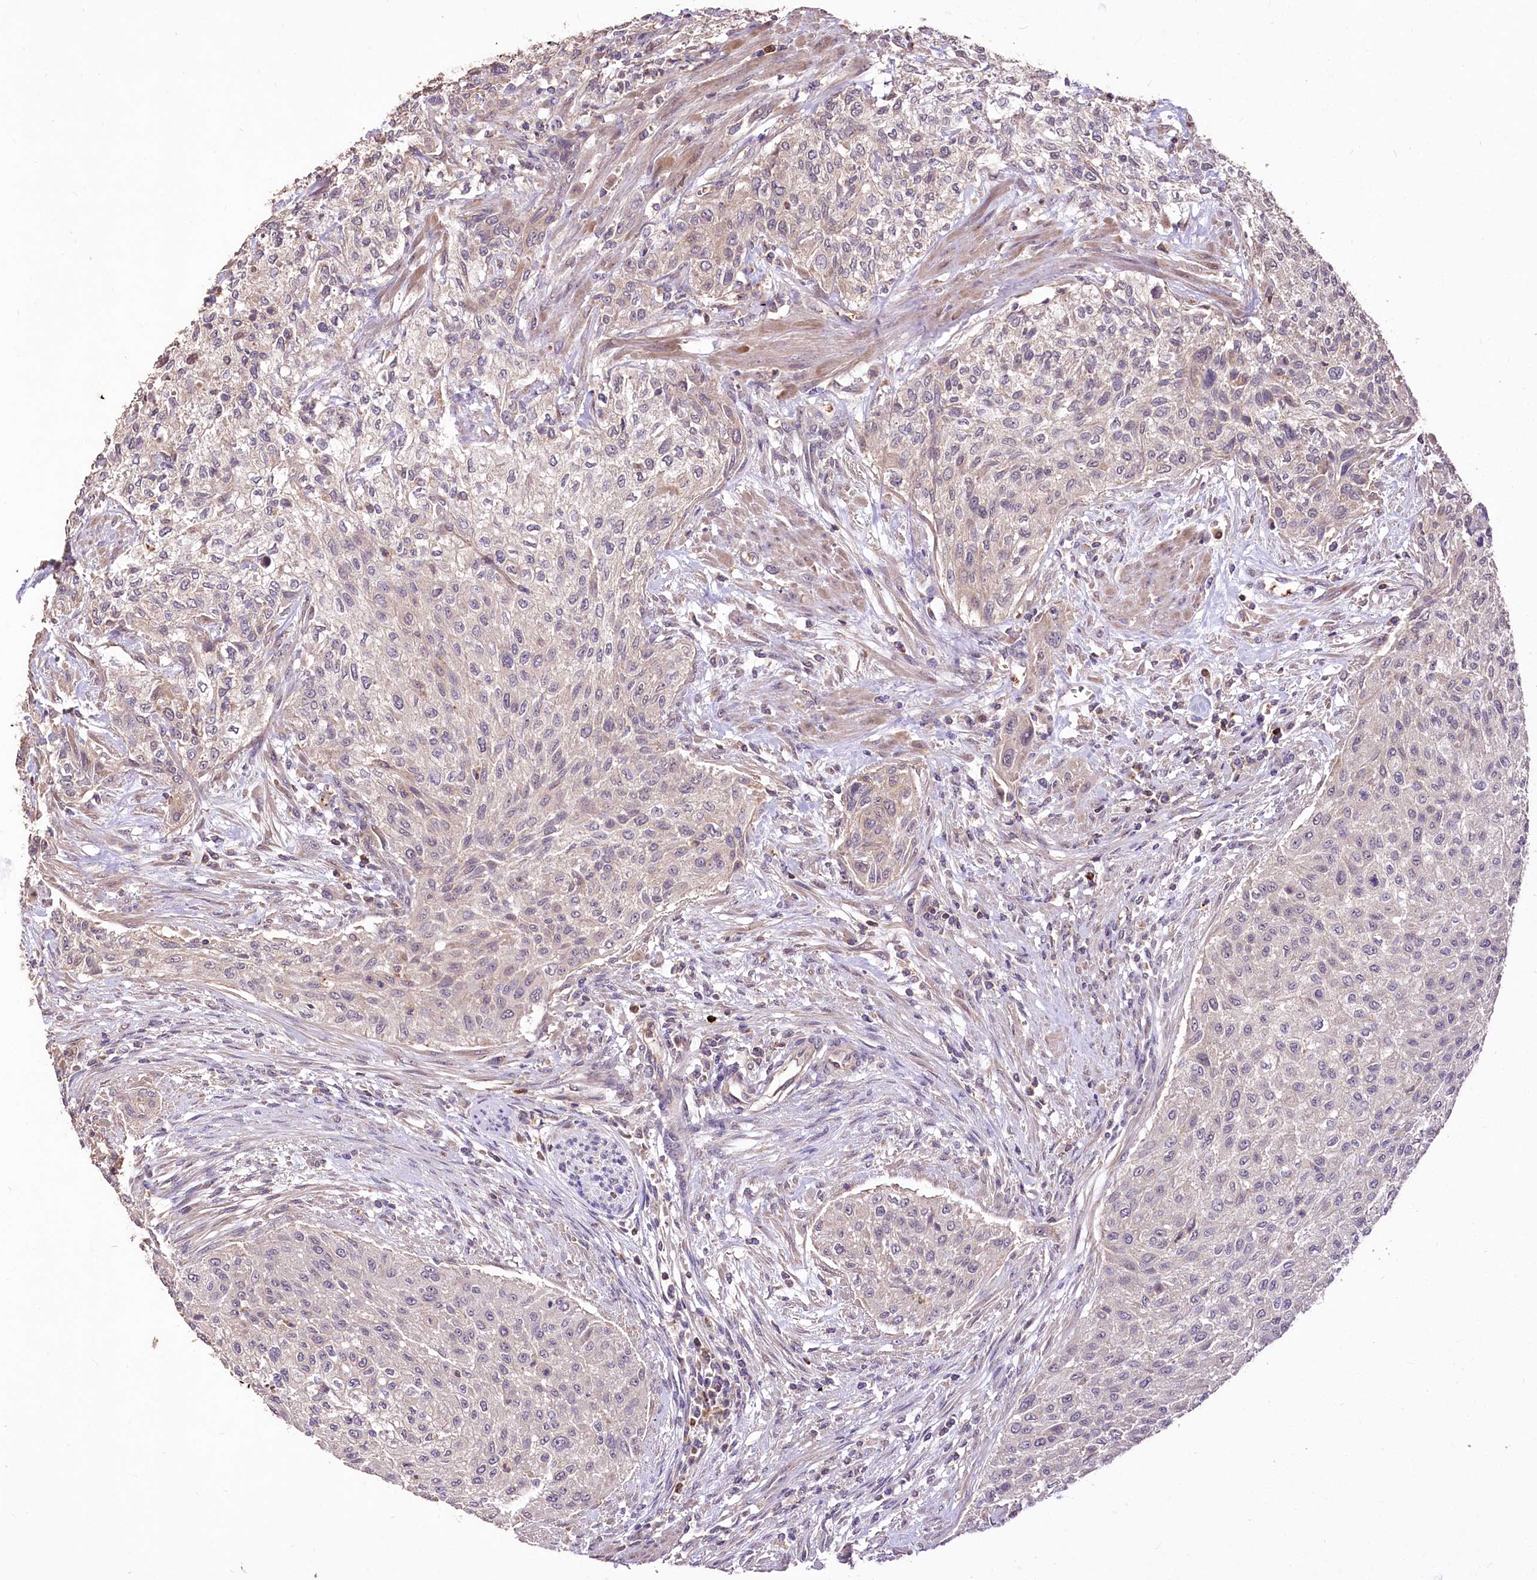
{"staining": {"intensity": "weak", "quantity": "<25%", "location": "cytoplasmic/membranous"}, "tissue": "urothelial cancer", "cell_type": "Tumor cells", "image_type": "cancer", "snomed": [{"axis": "morphology", "description": "Urothelial carcinoma, High grade"}, {"axis": "topography", "description": "Urinary bladder"}], "caption": "There is no significant expression in tumor cells of urothelial cancer.", "gene": "SERGEF", "patient": {"sex": "male", "age": 35}}